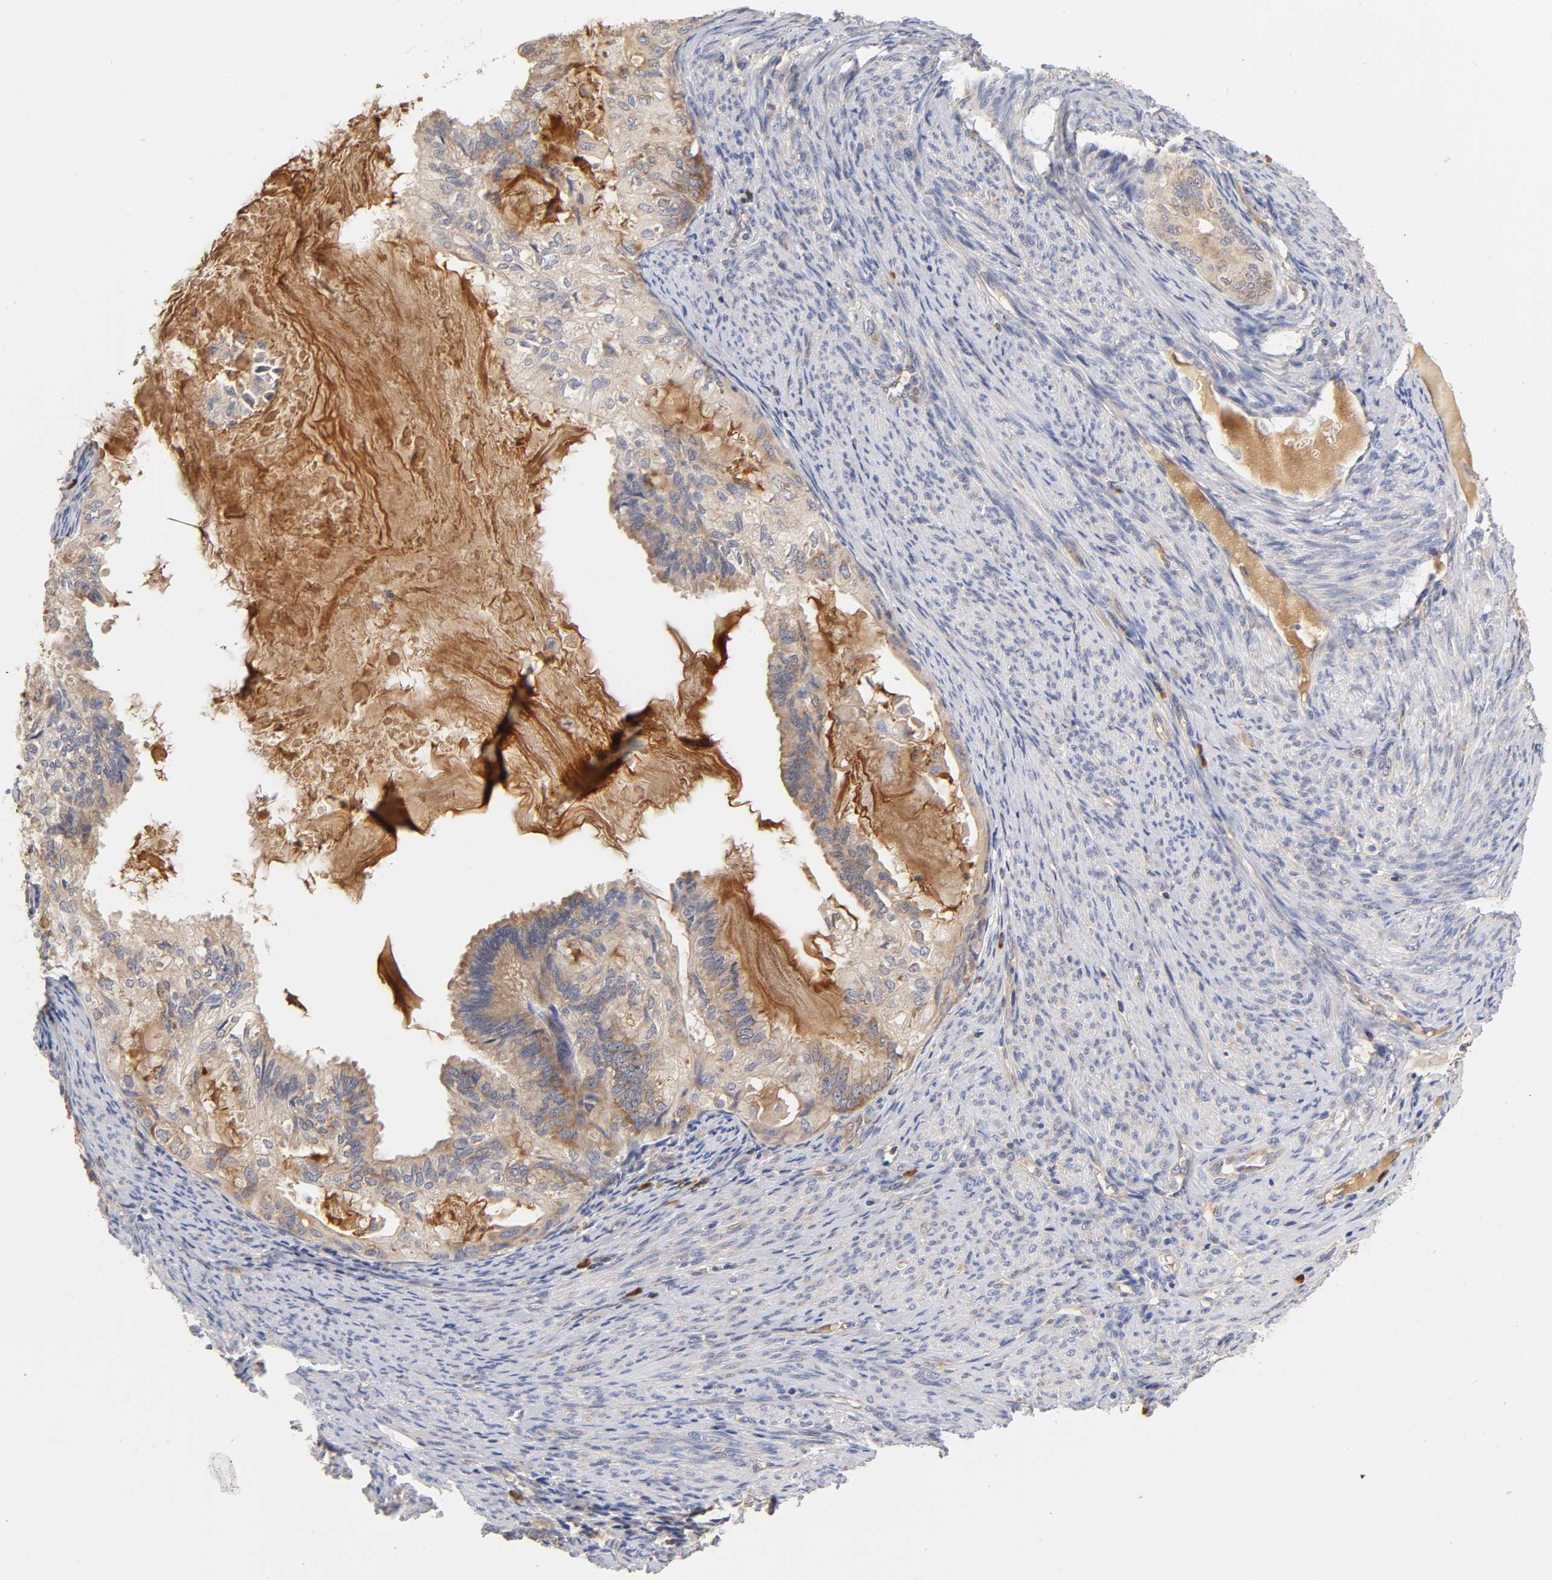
{"staining": {"intensity": "moderate", "quantity": ">75%", "location": "cytoplasmic/membranous"}, "tissue": "cervical cancer", "cell_type": "Tumor cells", "image_type": "cancer", "snomed": [{"axis": "morphology", "description": "Normal tissue, NOS"}, {"axis": "morphology", "description": "Adenocarcinoma, NOS"}, {"axis": "topography", "description": "Cervix"}, {"axis": "topography", "description": "Endometrium"}], "caption": "Protein analysis of cervical cancer tissue reveals moderate cytoplasmic/membranous expression in about >75% of tumor cells. Immunohistochemistry (ihc) stains the protein of interest in brown and the nuclei are stained blue.", "gene": "RPS29", "patient": {"sex": "female", "age": 86}}